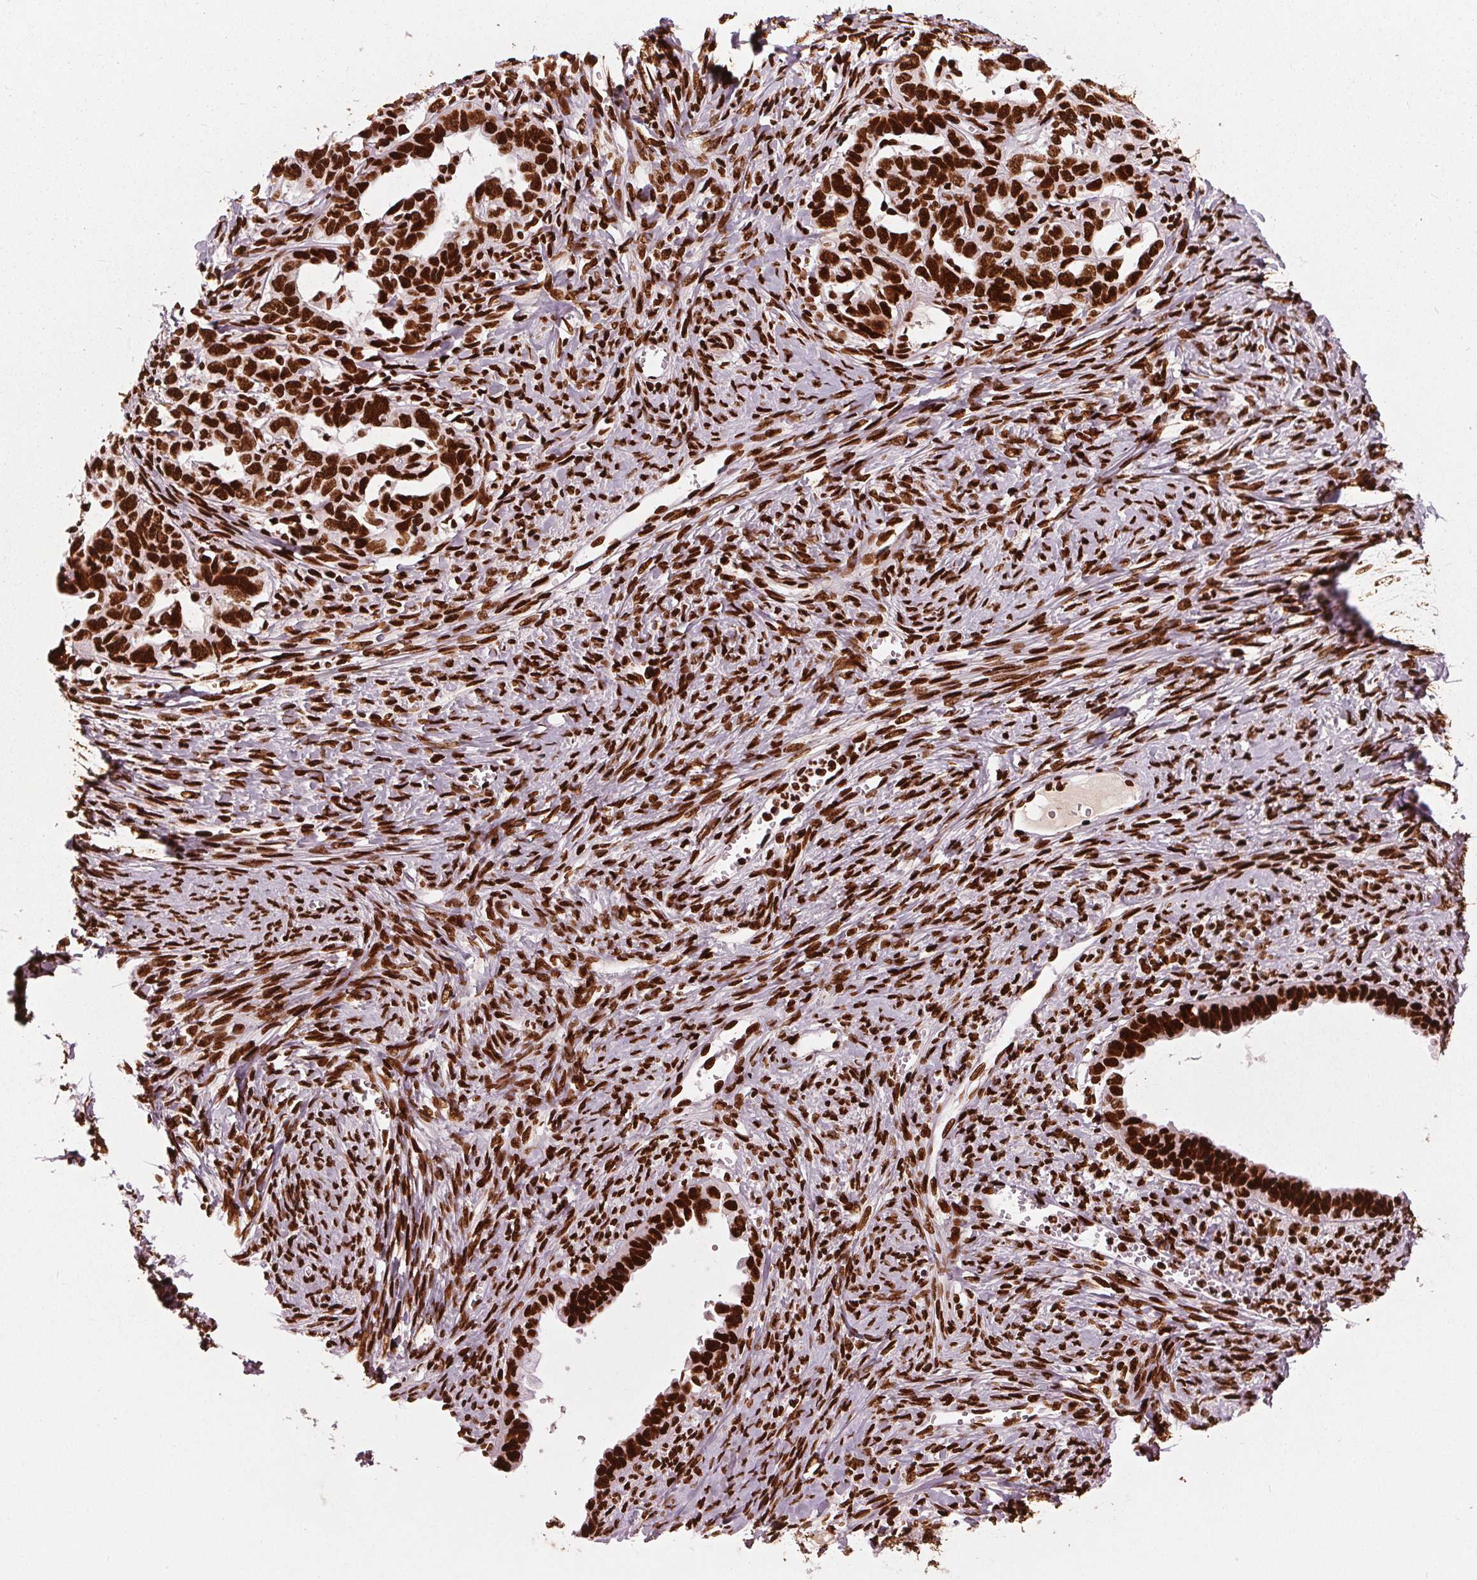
{"staining": {"intensity": "strong", "quantity": ">75%", "location": "nuclear"}, "tissue": "ovarian cancer", "cell_type": "Tumor cells", "image_type": "cancer", "snomed": [{"axis": "morphology", "description": "Cystadenocarcinoma, serous, NOS"}, {"axis": "topography", "description": "Ovary"}], "caption": "Approximately >75% of tumor cells in human serous cystadenocarcinoma (ovarian) show strong nuclear protein expression as visualized by brown immunohistochemical staining.", "gene": "BRD4", "patient": {"sex": "female", "age": 69}}